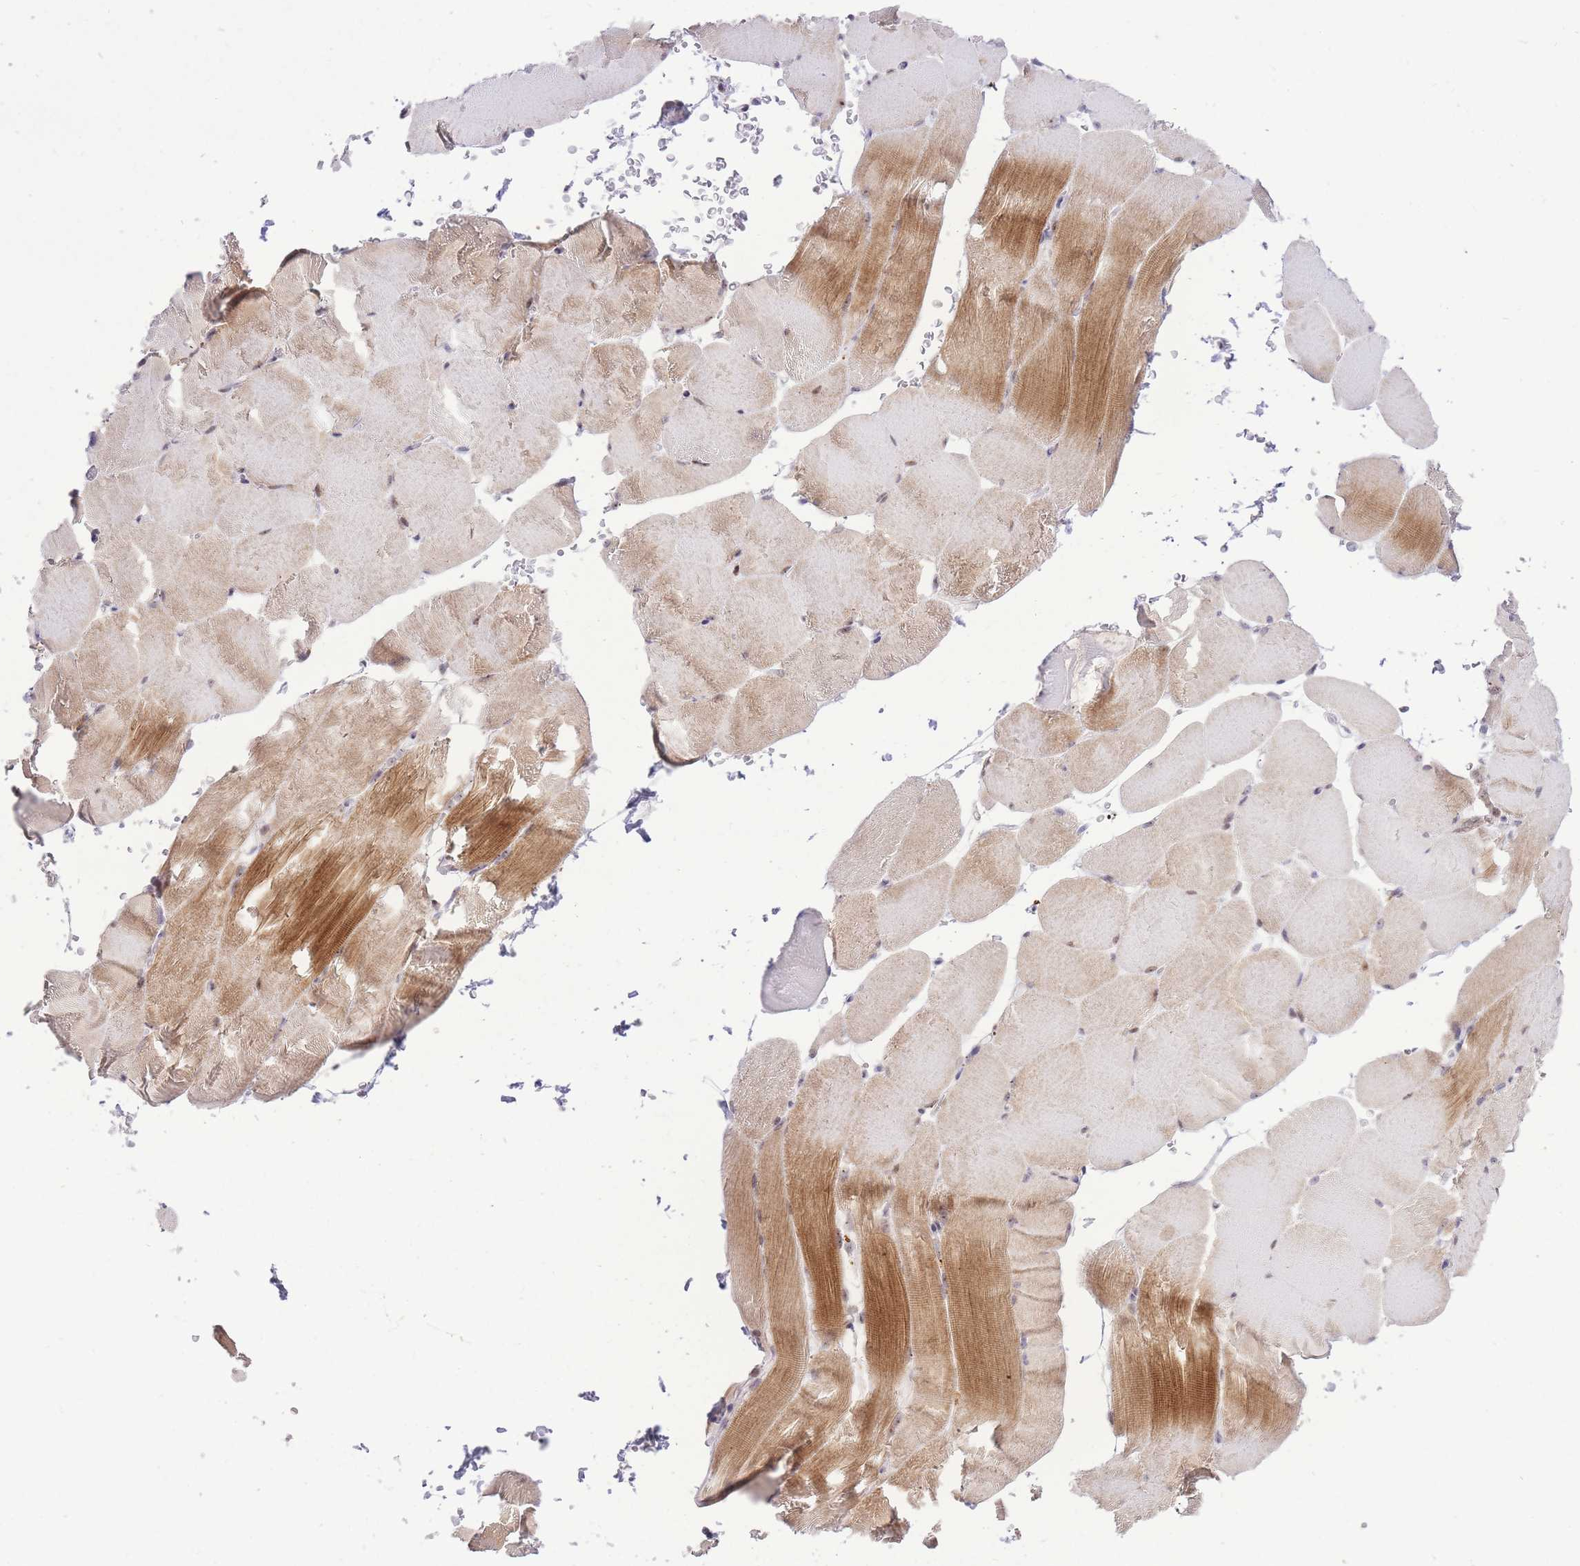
{"staining": {"intensity": "moderate", "quantity": "<25%", "location": "cytoplasmic/membranous"}, "tissue": "skeletal muscle", "cell_type": "Myocytes", "image_type": "normal", "snomed": [{"axis": "morphology", "description": "Normal tissue, NOS"}, {"axis": "topography", "description": "Skeletal muscle"}, {"axis": "topography", "description": "Parathyroid gland"}], "caption": "Immunohistochemistry (DAB) staining of normal human skeletal muscle demonstrates moderate cytoplasmic/membranous protein expression in approximately <25% of myocytes. (DAB IHC, brown staining for protein, blue staining for nuclei).", "gene": "STK39", "patient": {"sex": "female", "age": 37}}